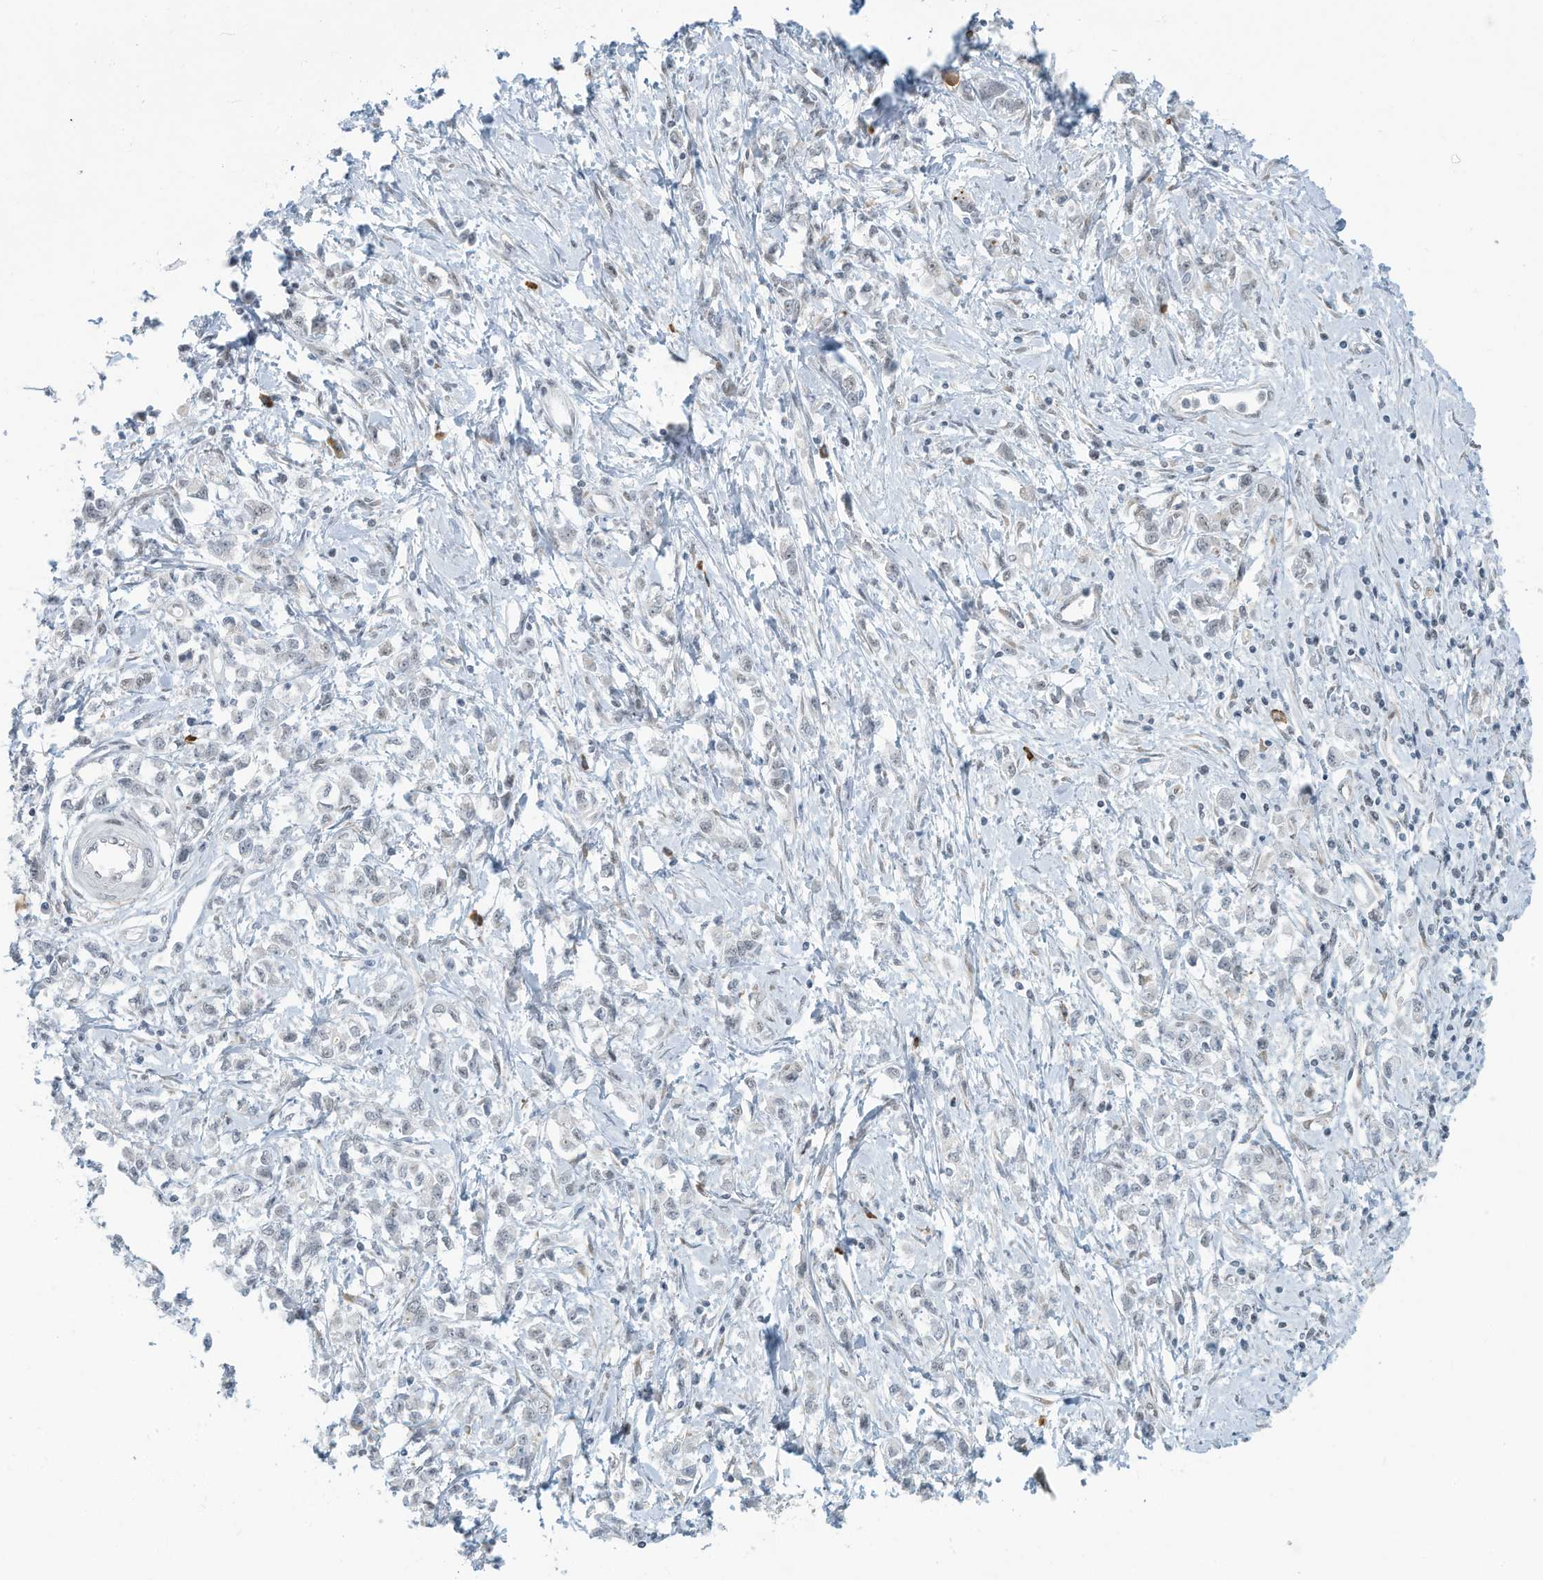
{"staining": {"intensity": "negative", "quantity": "none", "location": "none"}, "tissue": "stomach cancer", "cell_type": "Tumor cells", "image_type": "cancer", "snomed": [{"axis": "morphology", "description": "Adenocarcinoma, NOS"}, {"axis": "topography", "description": "Stomach"}], "caption": "Tumor cells show no significant positivity in stomach cancer (adenocarcinoma). (Stains: DAB immunohistochemistry (IHC) with hematoxylin counter stain, Microscopy: brightfield microscopy at high magnification).", "gene": "SARNP", "patient": {"sex": "female", "age": 76}}